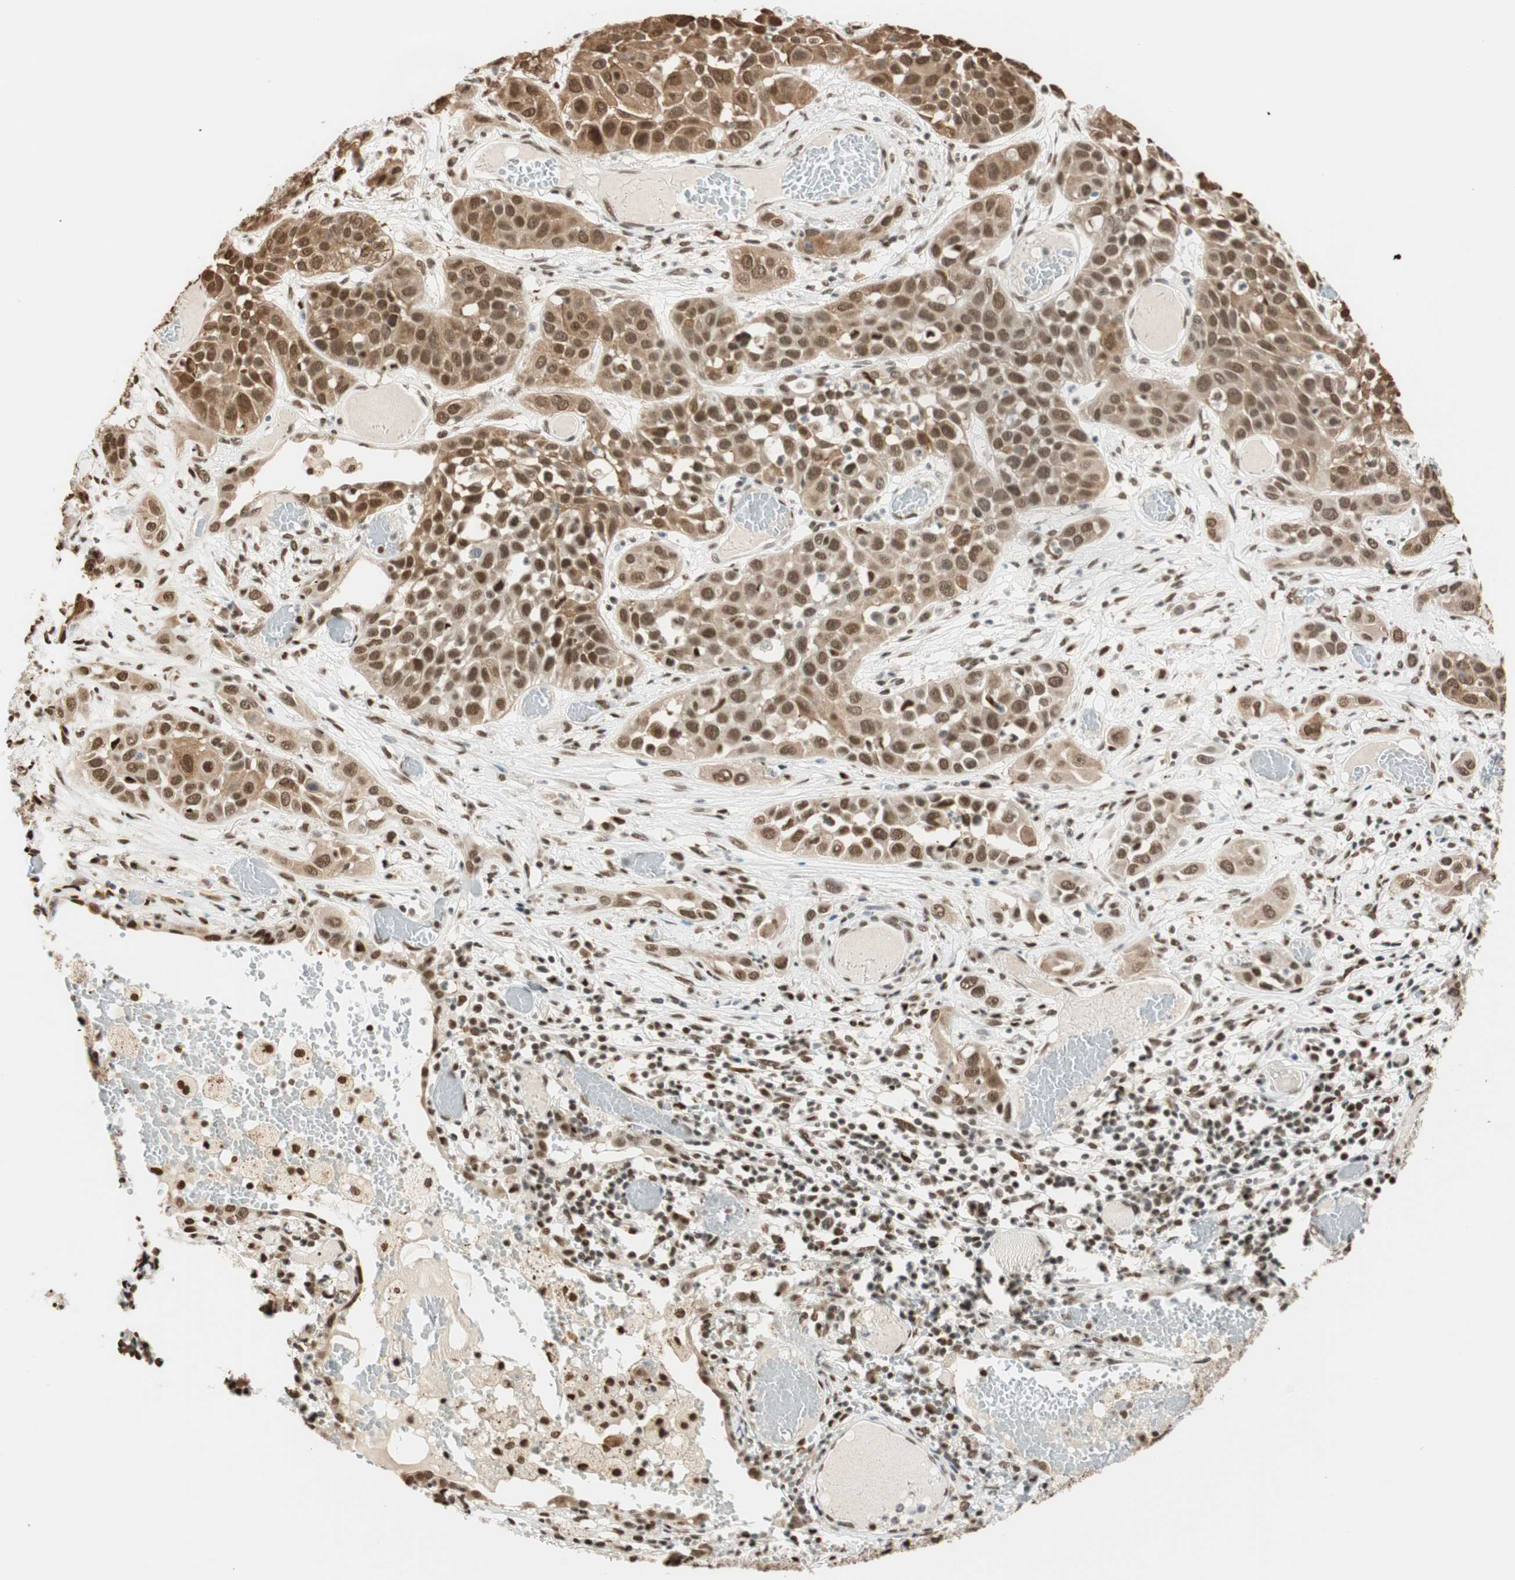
{"staining": {"intensity": "strong", "quantity": ">75%", "location": "cytoplasmic/membranous,nuclear"}, "tissue": "lung cancer", "cell_type": "Tumor cells", "image_type": "cancer", "snomed": [{"axis": "morphology", "description": "Squamous cell carcinoma, NOS"}, {"axis": "topography", "description": "Lung"}], "caption": "Immunohistochemical staining of human squamous cell carcinoma (lung) displays high levels of strong cytoplasmic/membranous and nuclear expression in about >75% of tumor cells.", "gene": "FANCG", "patient": {"sex": "male", "age": 71}}